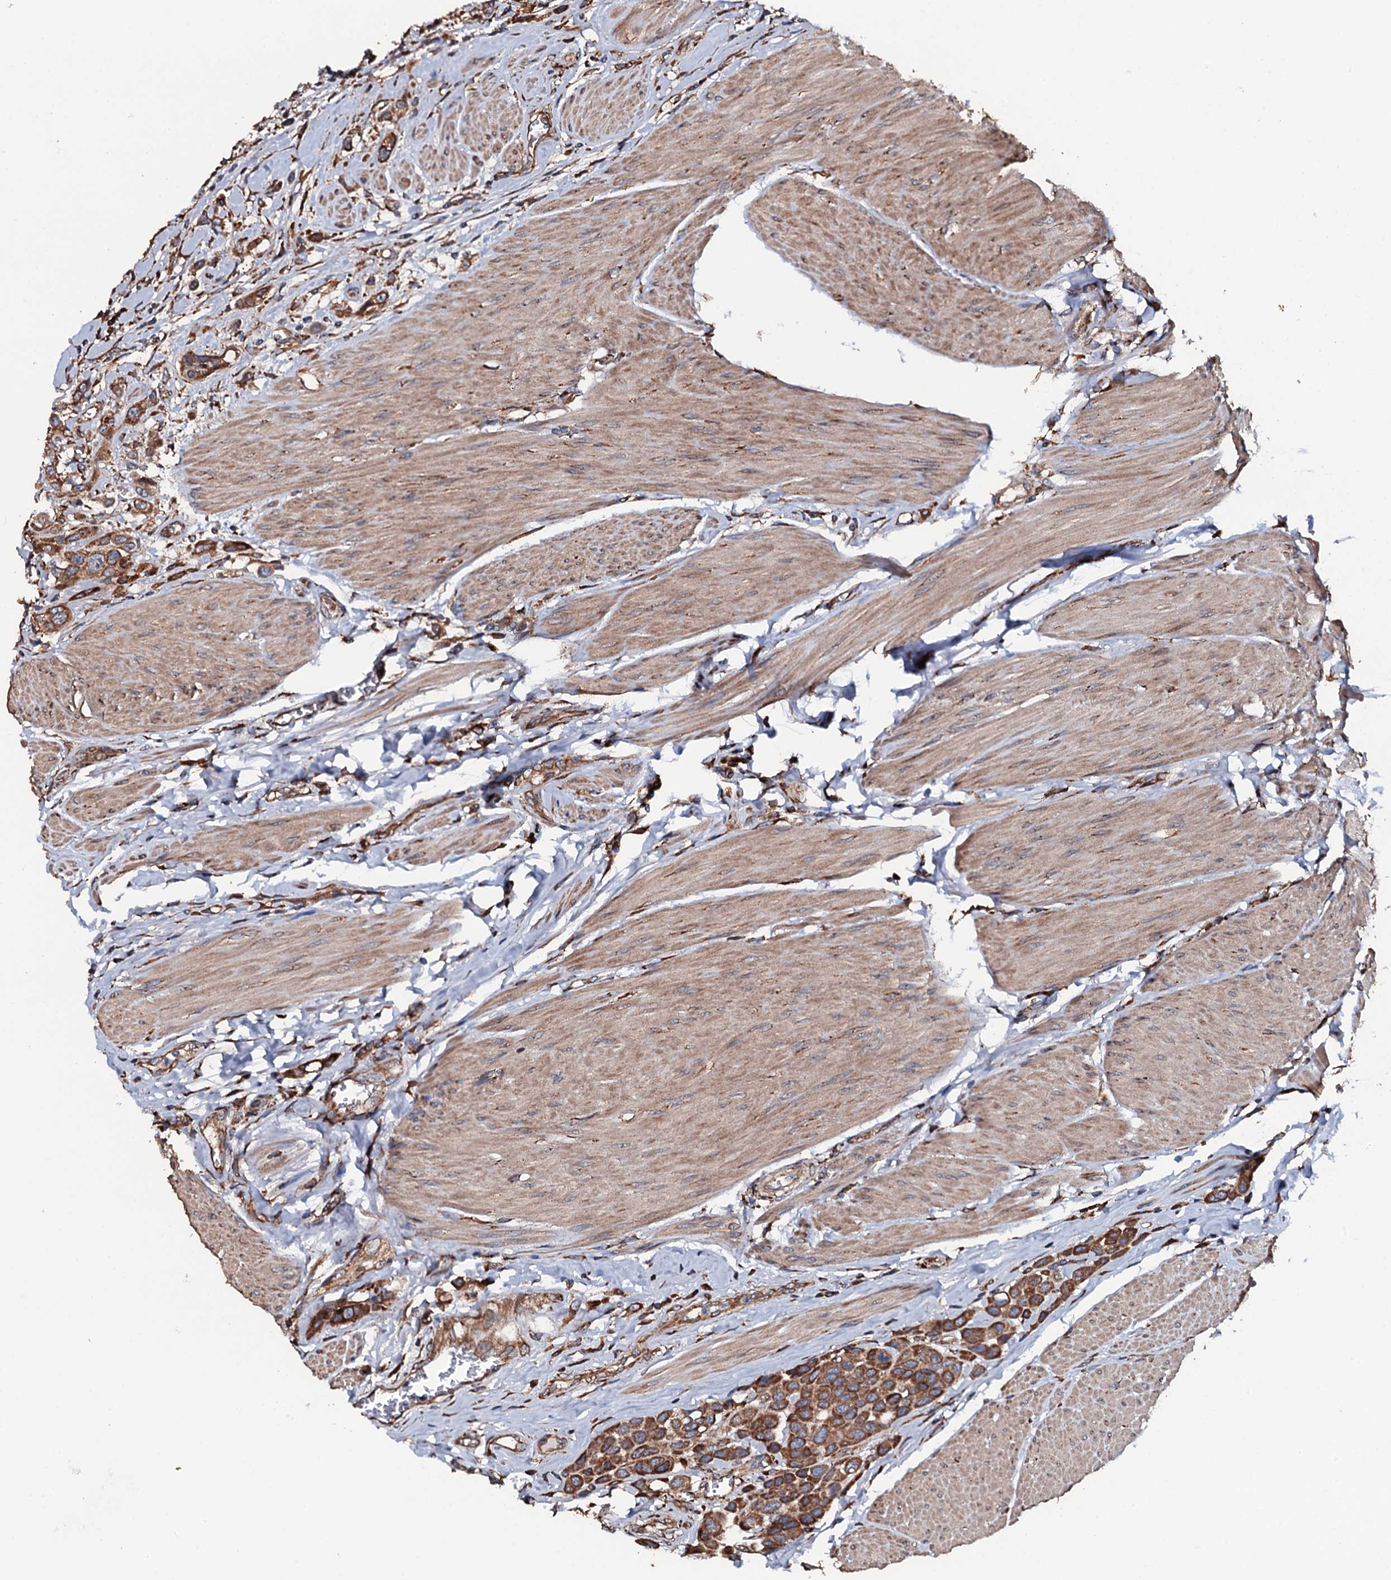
{"staining": {"intensity": "strong", "quantity": ">75%", "location": "cytoplasmic/membranous"}, "tissue": "urothelial cancer", "cell_type": "Tumor cells", "image_type": "cancer", "snomed": [{"axis": "morphology", "description": "Urothelial carcinoma, High grade"}, {"axis": "topography", "description": "Urinary bladder"}], "caption": "Immunohistochemistry (DAB (3,3'-diaminobenzidine)) staining of human high-grade urothelial carcinoma demonstrates strong cytoplasmic/membranous protein staining in about >75% of tumor cells. (brown staining indicates protein expression, while blue staining denotes nuclei).", "gene": "RAB12", "patient": {"sex": "male", "age": 50}}